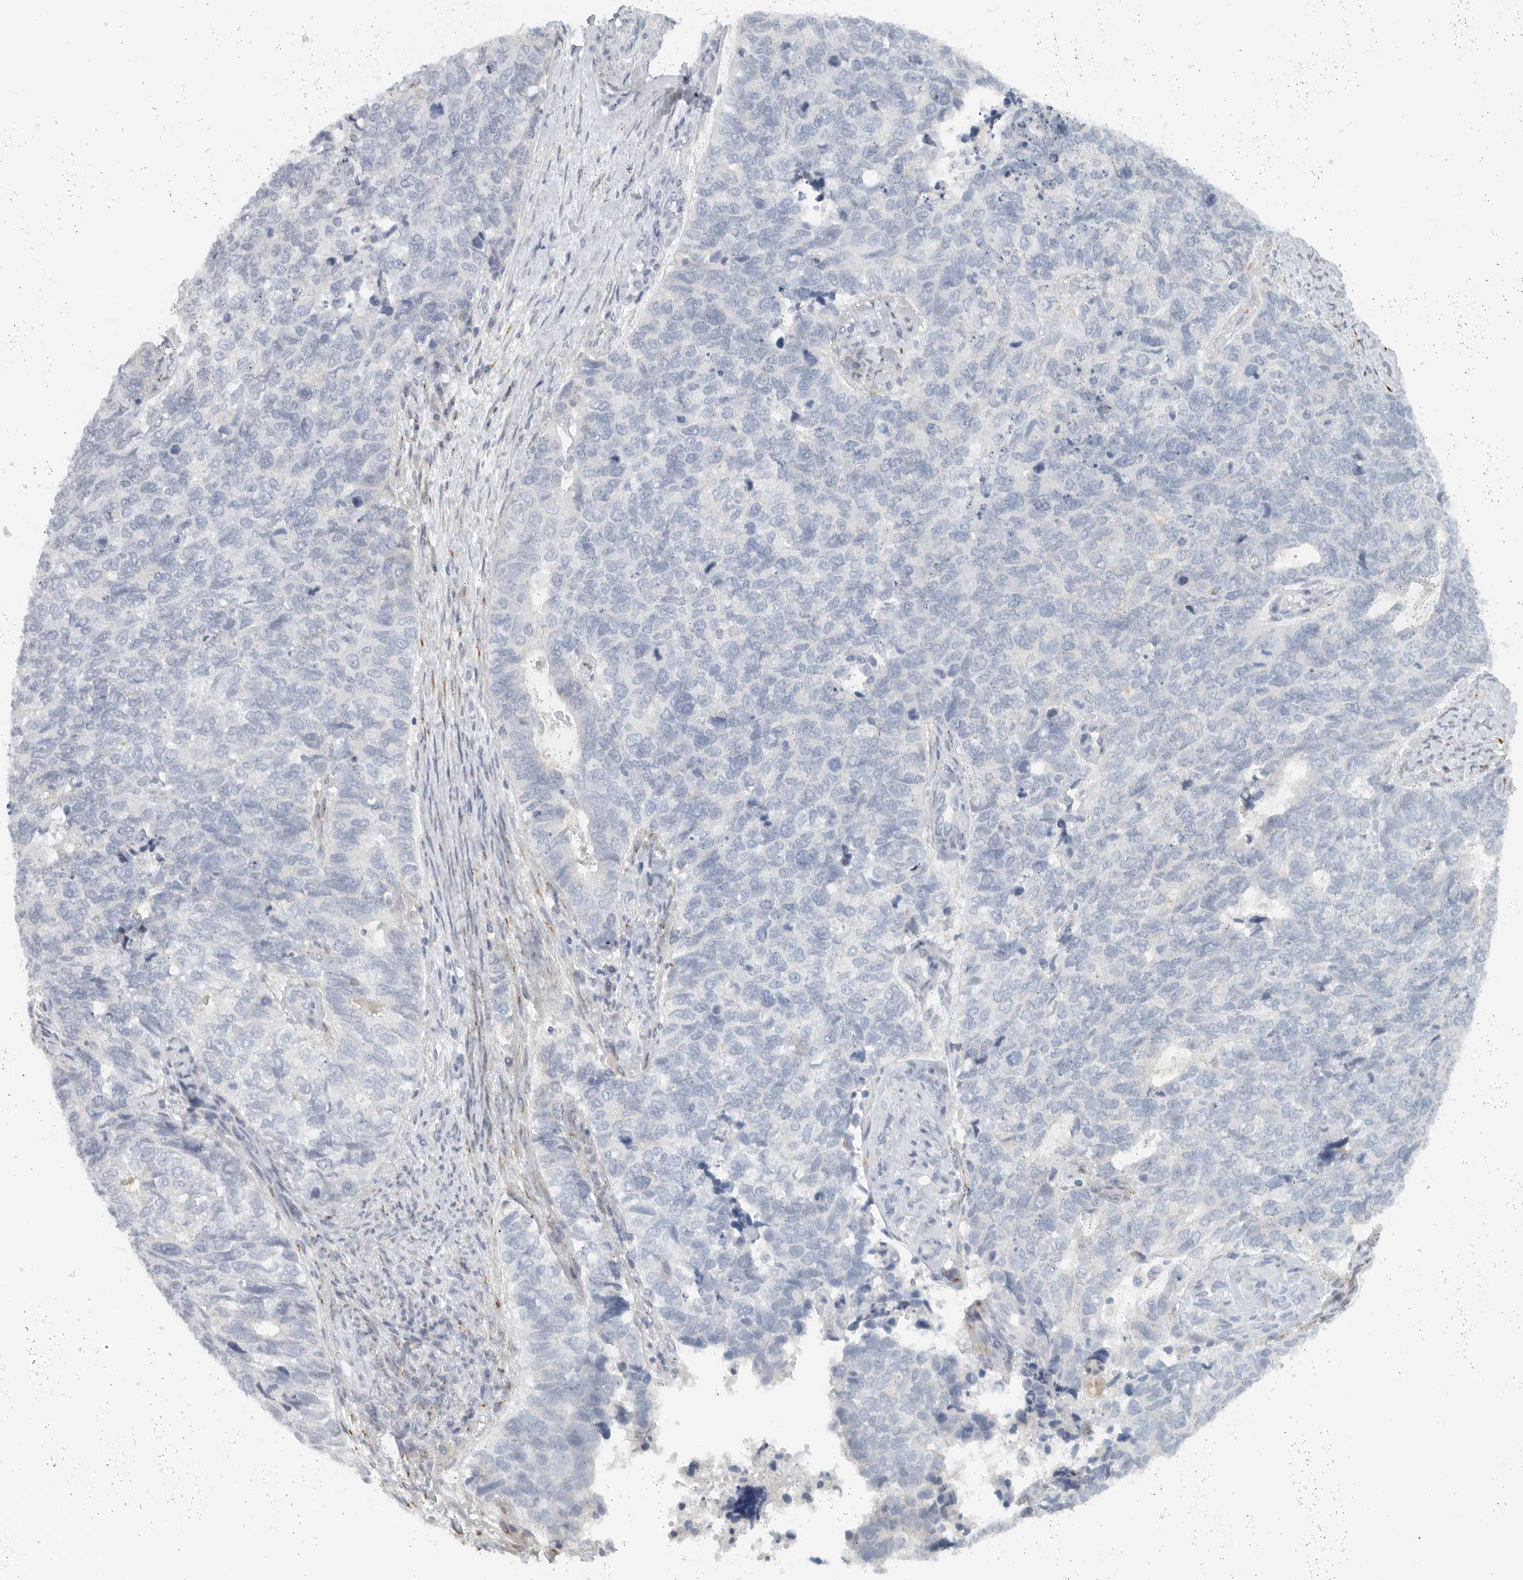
{"staining": {"intensity": "negative", "quantity": "none", "location": "none"}, "tissue": "cervical cancer", "cell_type": "Tumor cells", "image_type": "cancer", "snomed": [{"axis": "morphology", "description": "Squamous cell carcinoma, NOS"}, {"axis": "topography", "description": "Cervix"}], "caption": "This is an IHC histopathology image of squamous cell carcinoma (cervical). There is no positivity in tumor cells.", "gene": "PAM", "patient": {"sex": "female", "age": 63}}